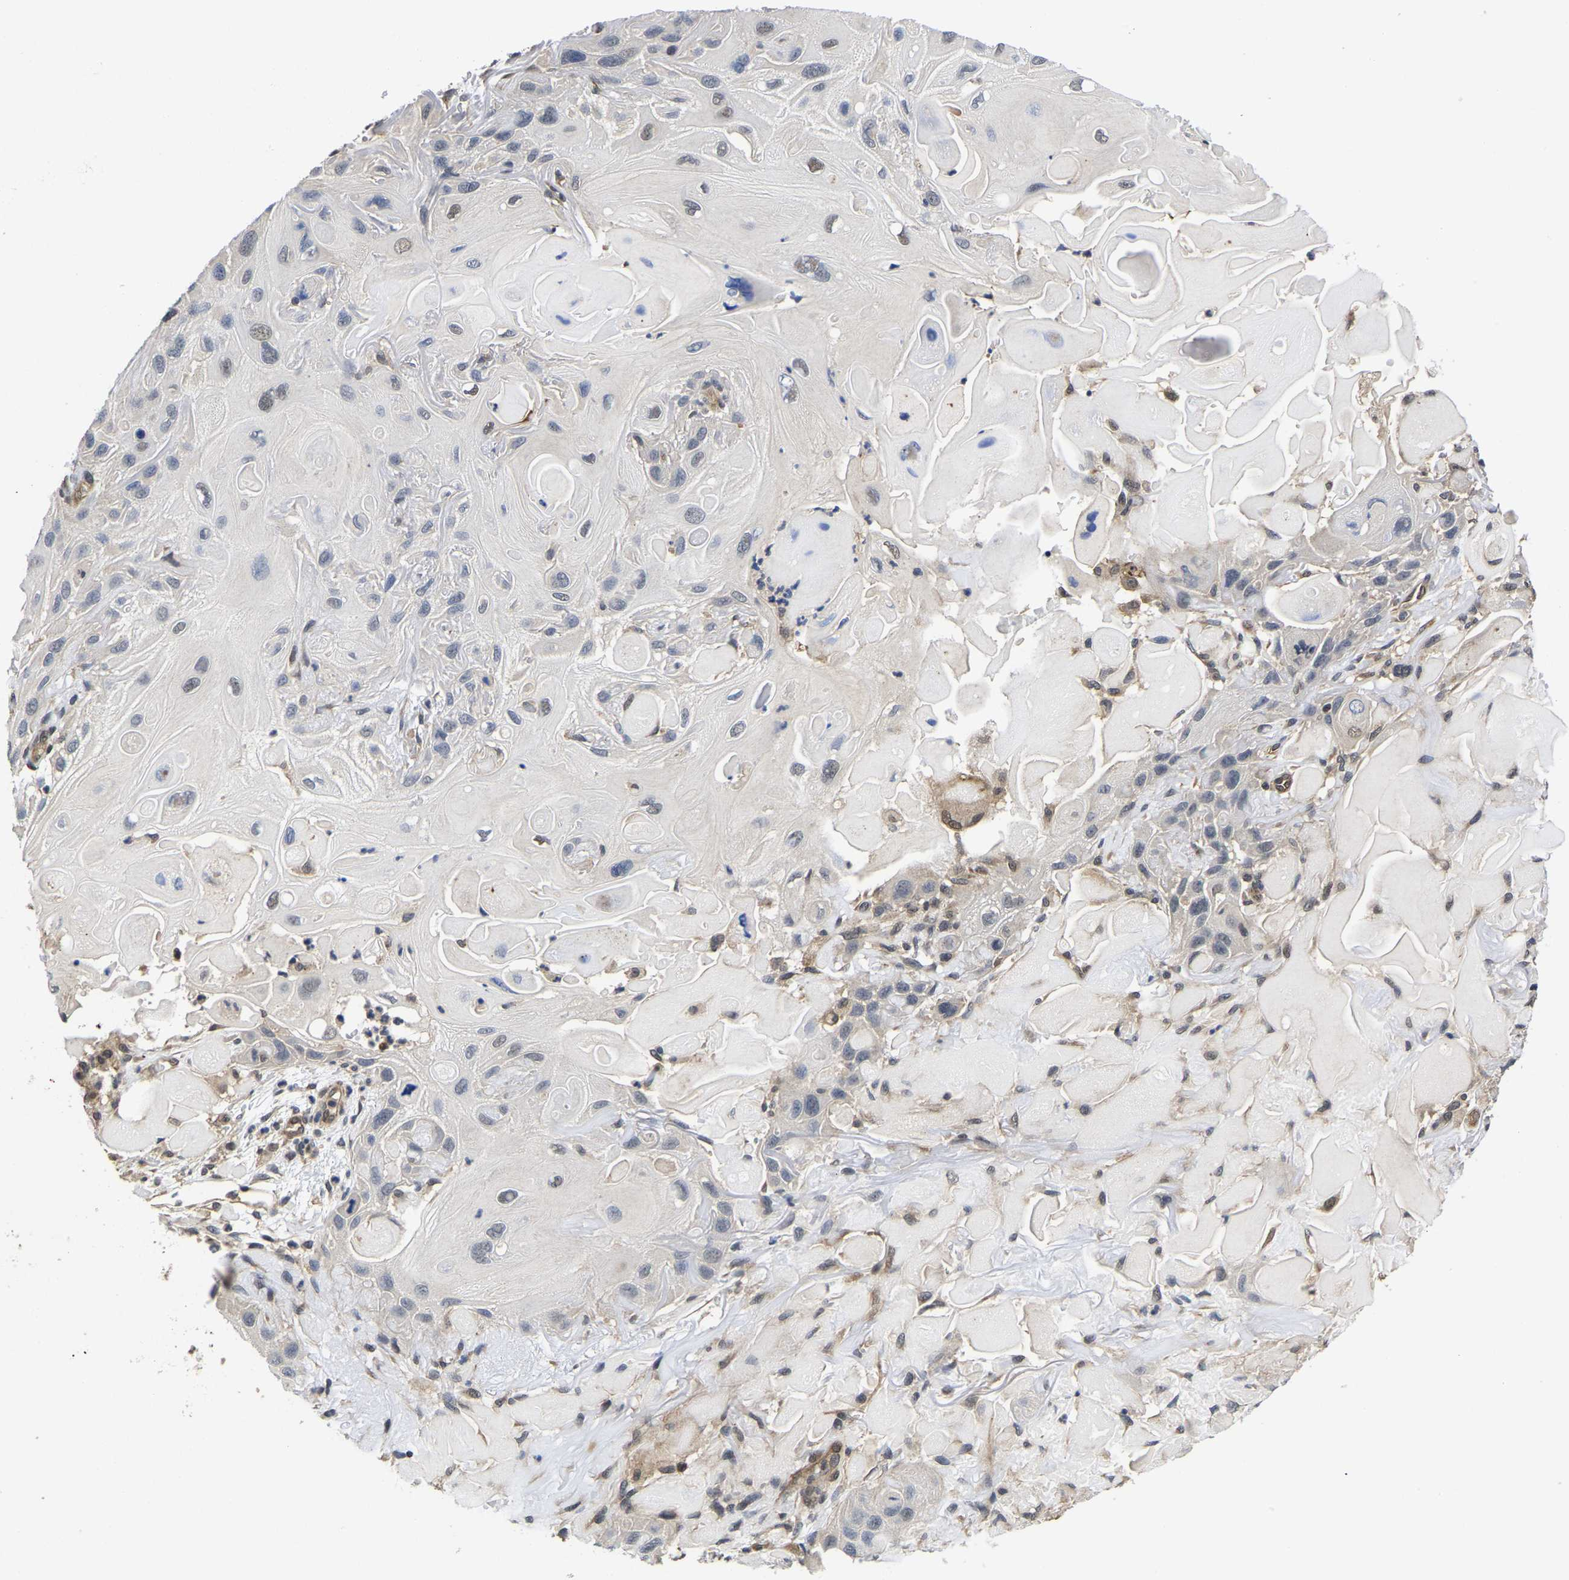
{"staining": {"intensity": "negative", "quantity": "none", "location": "none"}, "tissue": "skin cancer", "cell_type": "Tumor cells", "image_type": "cancer", "snomed": [{"axis": "morphology", "description": "Squamous cell carcinoma, NOS"}, {"axis": "topography", "description": "Skin"}], "caption": "A photomicrograph of human skin cancer is negative for staining in tumor cells.", "gene": "MCOLN2", "patient": {"sex": "female", "age": 77}}